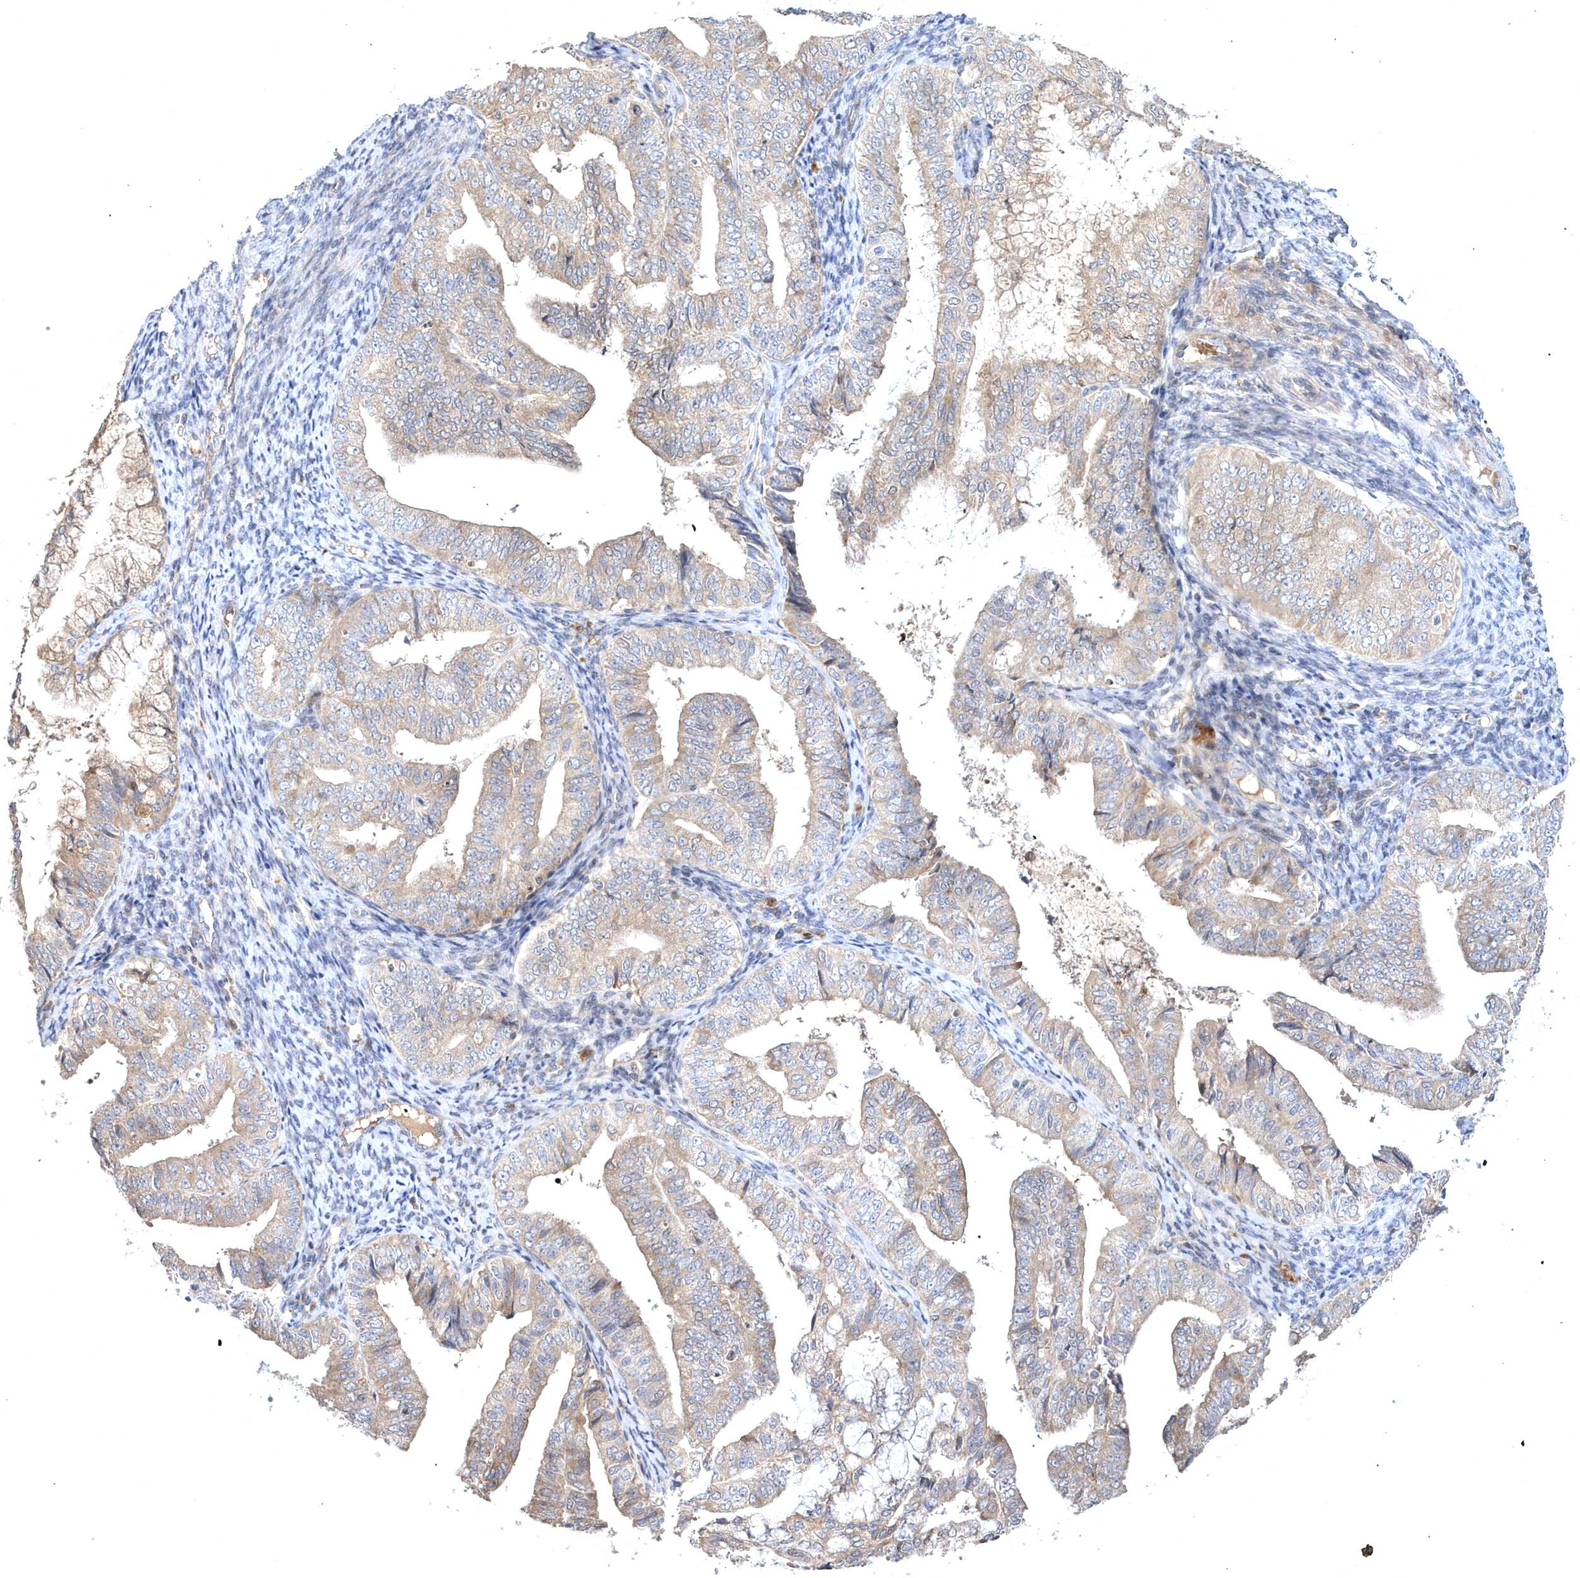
{"staining": {"intensity": "weak", "quantity": ">75%", "location": "cytoplasmic/membranous"}, "tissue": "endometrial cancer", "cell_type": "Tumor cells", "image_type": "cancer", "snomed": [{"axis": "morphology", "description": "Adenocarcinoma, NOS"}, {"axis": "topography", "description": "Endometrium"}], "caption": "A micrograph showing weak cytoplasmic/membranous expression in about >75% of tumor cells in endometrial adenocarcinoma, as visualized by brown immunohistochemical staining.", "gene": "HMGCS1", "patient": {"sex": "female", "age": 63}}